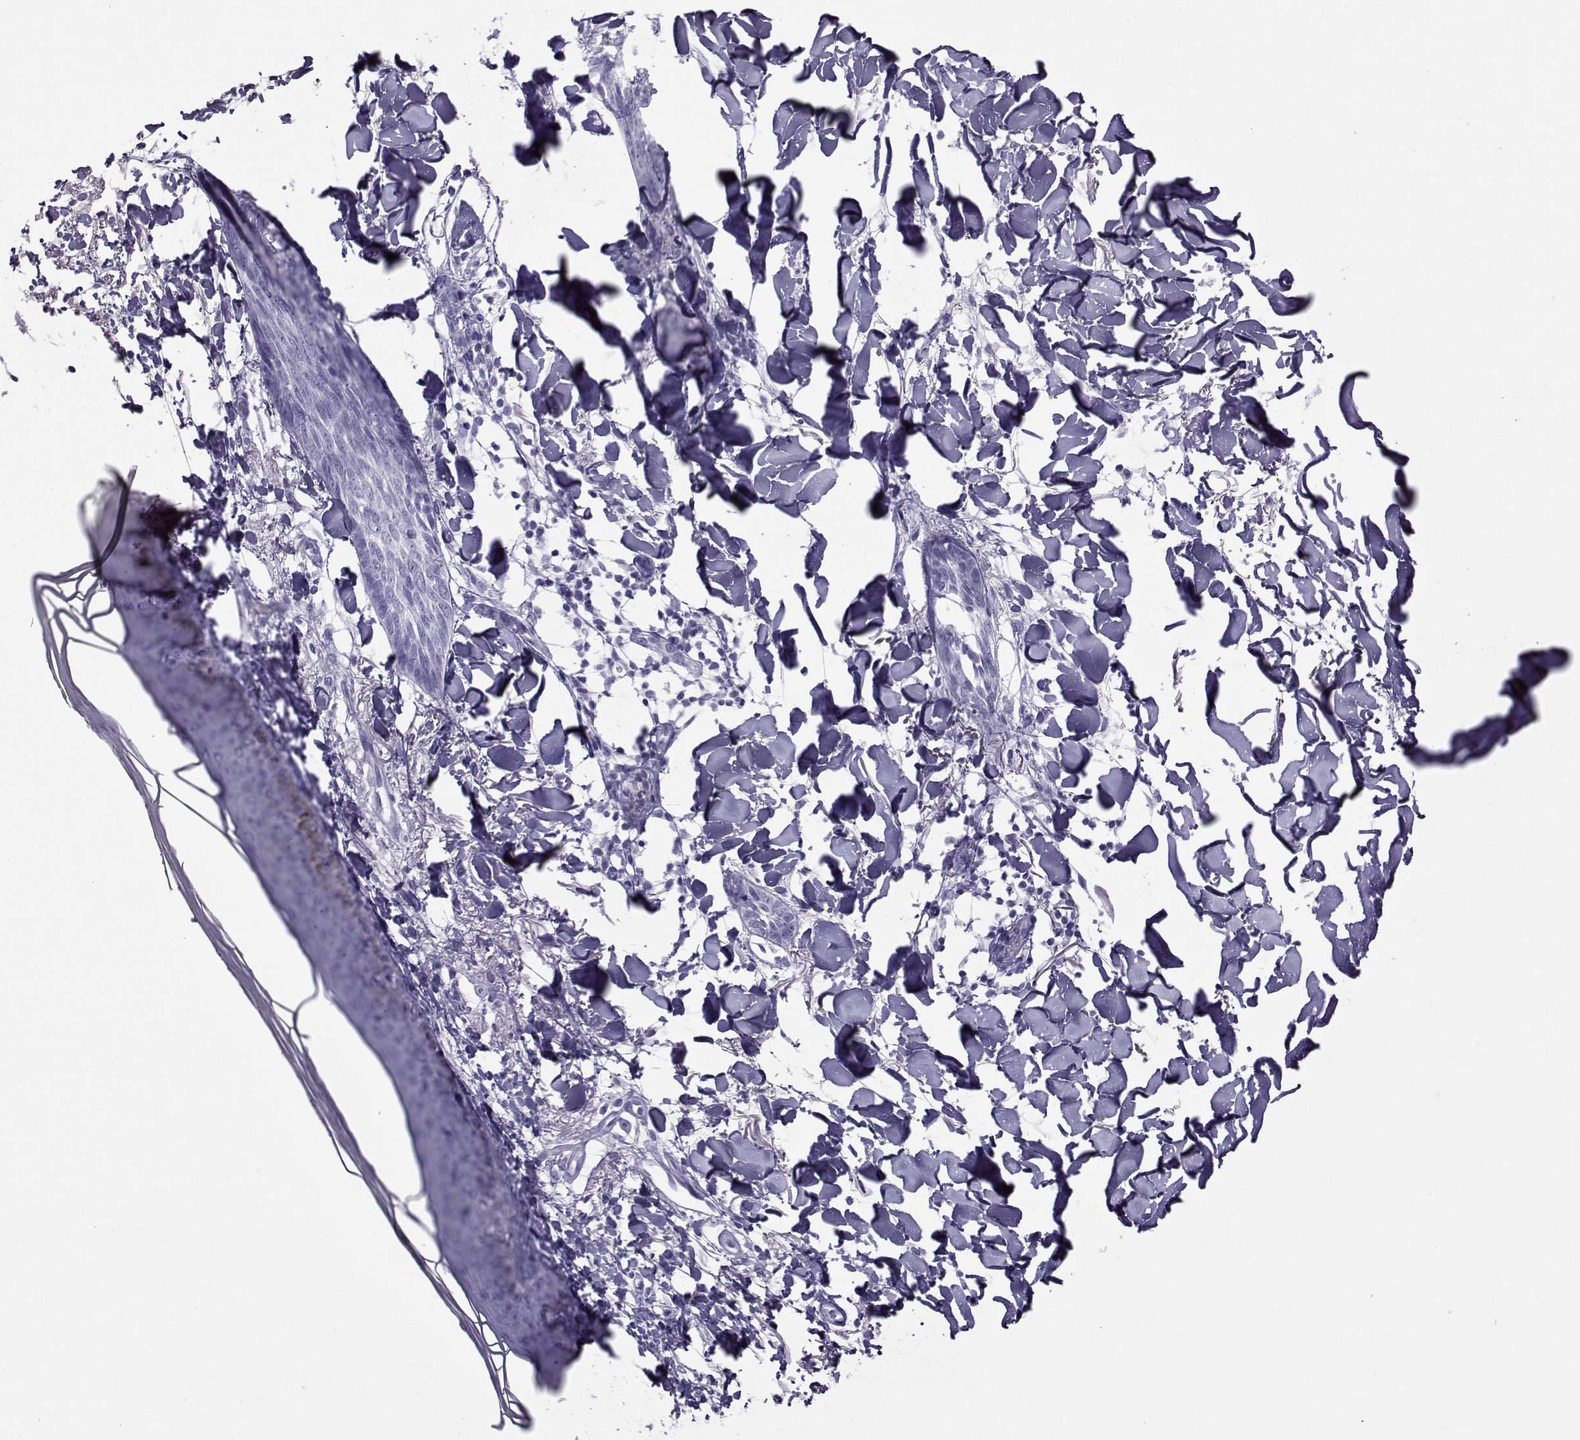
{"staining": {"intensity": "negative", "quantity": "none", "location": "none"}, "tissue": "skin cancer", "cell_type": "Tumor cells", "image_type": "cancer", "snomed": [{"axis": "morphology", "description": "Normal tissue, NOS"}, {"axis": "morphology", "description": "Basal cell carcinoma"}, {"axis": "topography", "description": "Skin"}], "caption": "Skin basal cell carcinoma stained for a protein using immunohistochemistry exhibits no positivity tumor cells.", "gene": "ARMC2", "patient": {"sex": "male", "age": 84}}